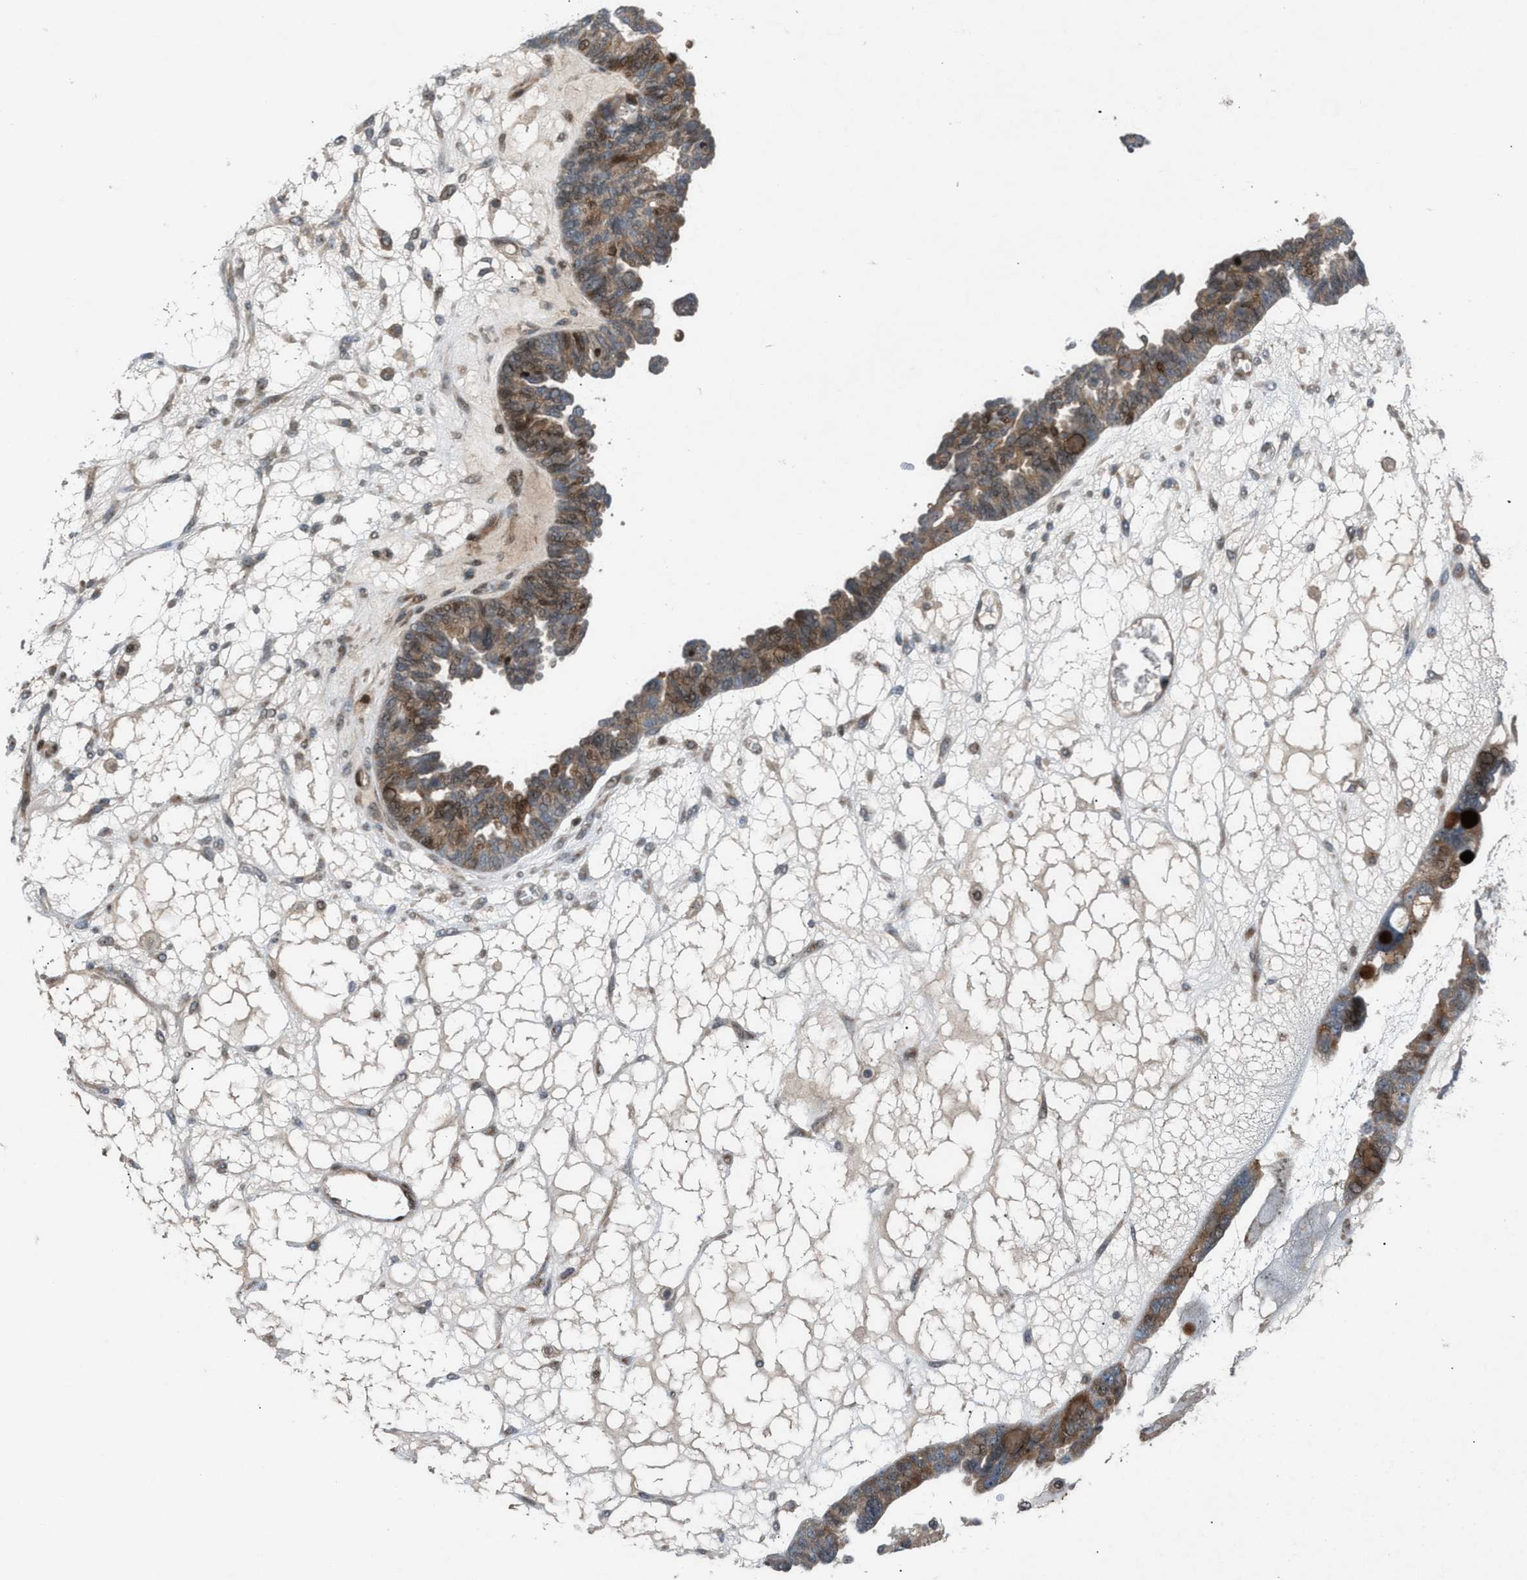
{"staining": {"intensity": "moderate", "quantity": ">75%", "location": "cytoplasmic/membranous"}, "tissue": "ovarian cancer", "cell_type": "Tumor cells", "image_type": "cancer", "snomed": [{"axis": "morphology", "description": "Cystadenocarcinoma, serous, NOS"}, {"axis": "topography", "description": "Ovary"}], "caption": "This photomicrograph displays immunohistochemistry staining of human ovarian cancer, with medium moderate cytoplasmic/membranous staining in approximately >75% of tumor cells.", "gene": "ZNF276", "patient": {"sex": "female", "age": 79}}